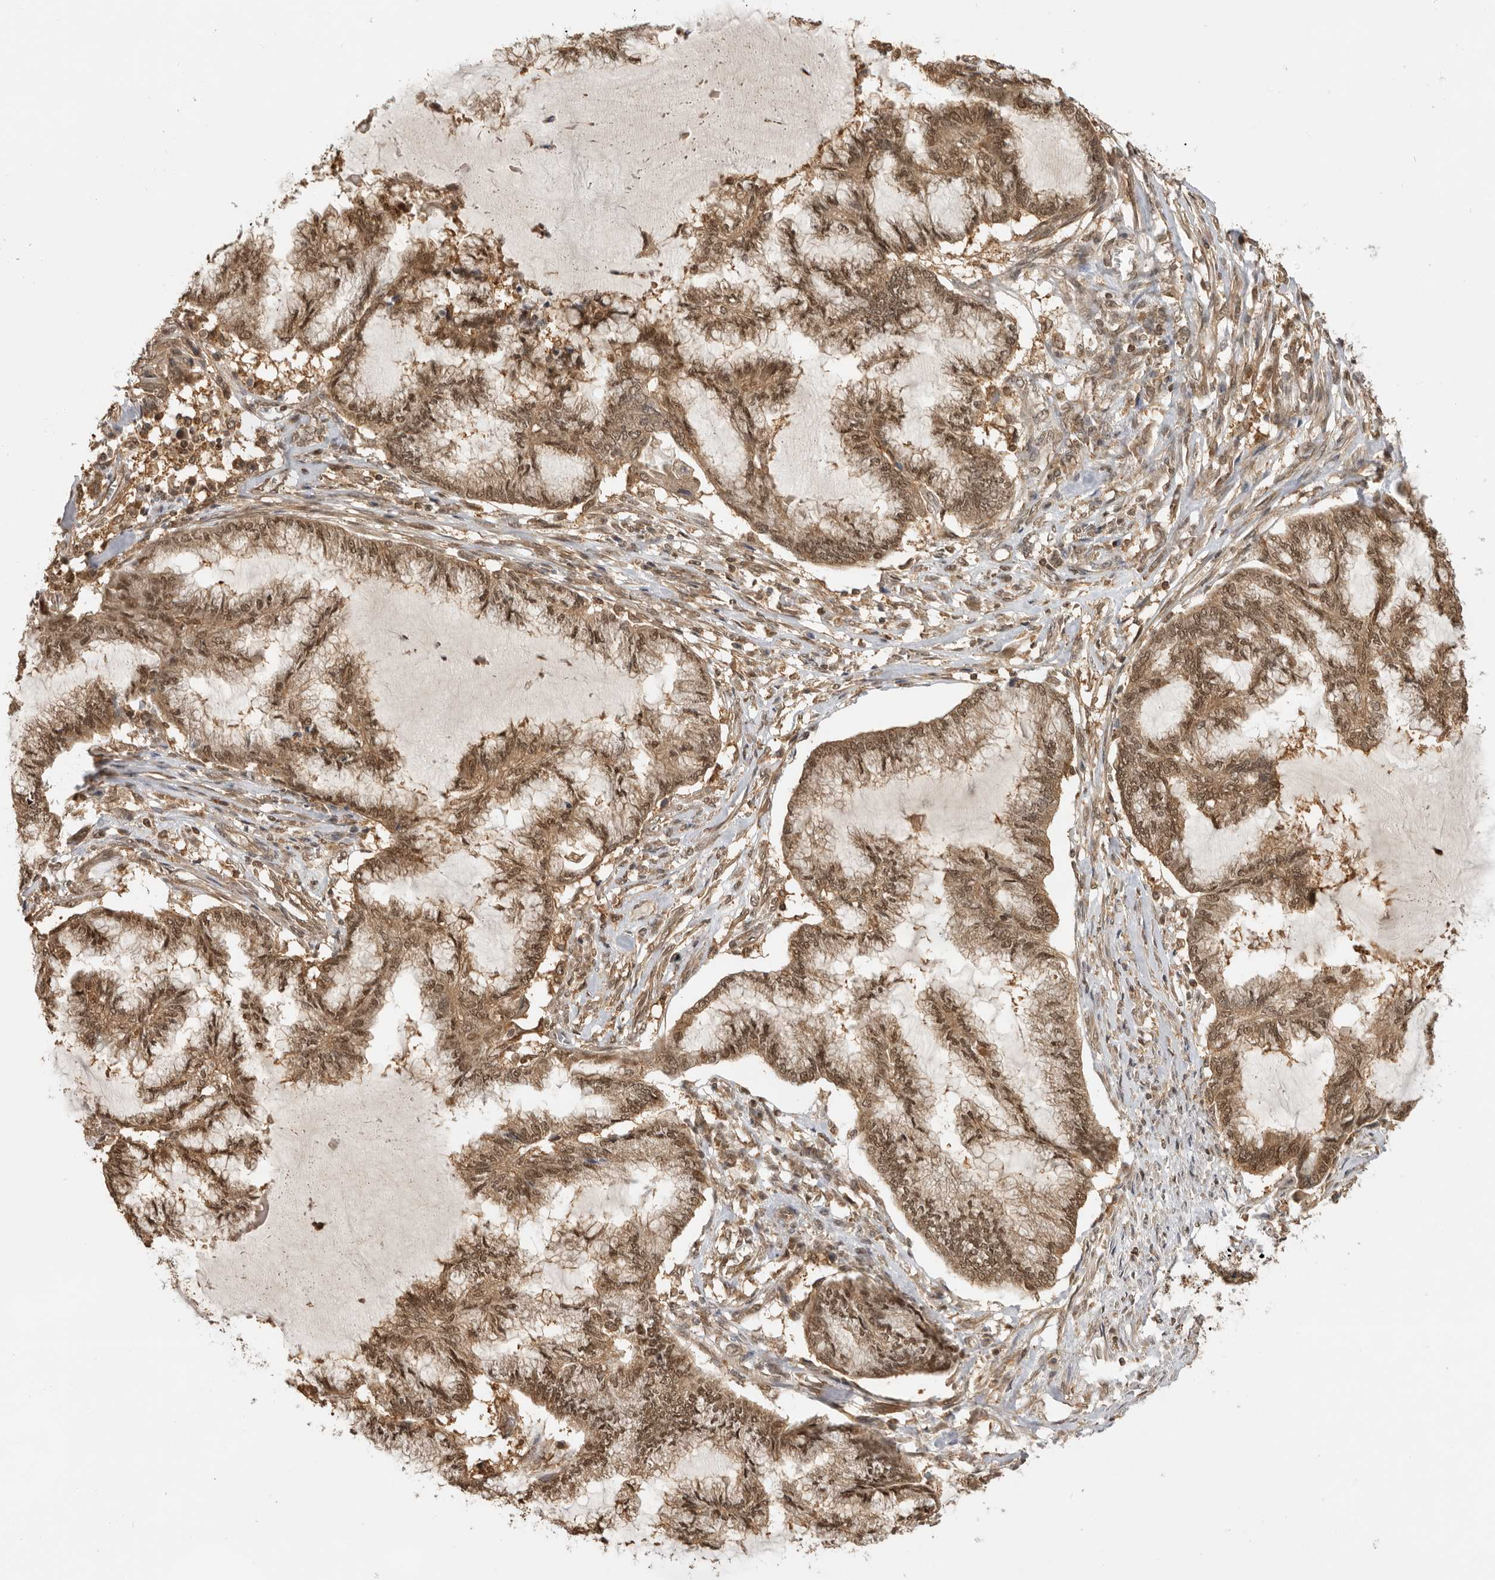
{"staining": {"intensity": "moderate", "quantity": ">75%", "location": "cytoplasmic/membranous,nuclear"}, "tissue": "endometrial cancer", "cell_type": "Tumor cells", "image_type": "cancer", "snomed": [{"axis": "morphology", "description": "Adenocarcinoma, NOS"}, {"axis": "topography", "description": "Endometrium"}], "caption": "Protein expression analysis of human adenocarcinoma (endometrial) reveals moderate cytoplasmic/membranous and nuclear positivity in approximately >75% of tumor cells. (Brightfield microscopy of DAB IHC at high magnification).", "gene": "ADPRS", "patient": {"sex": "female", "age": 86}}